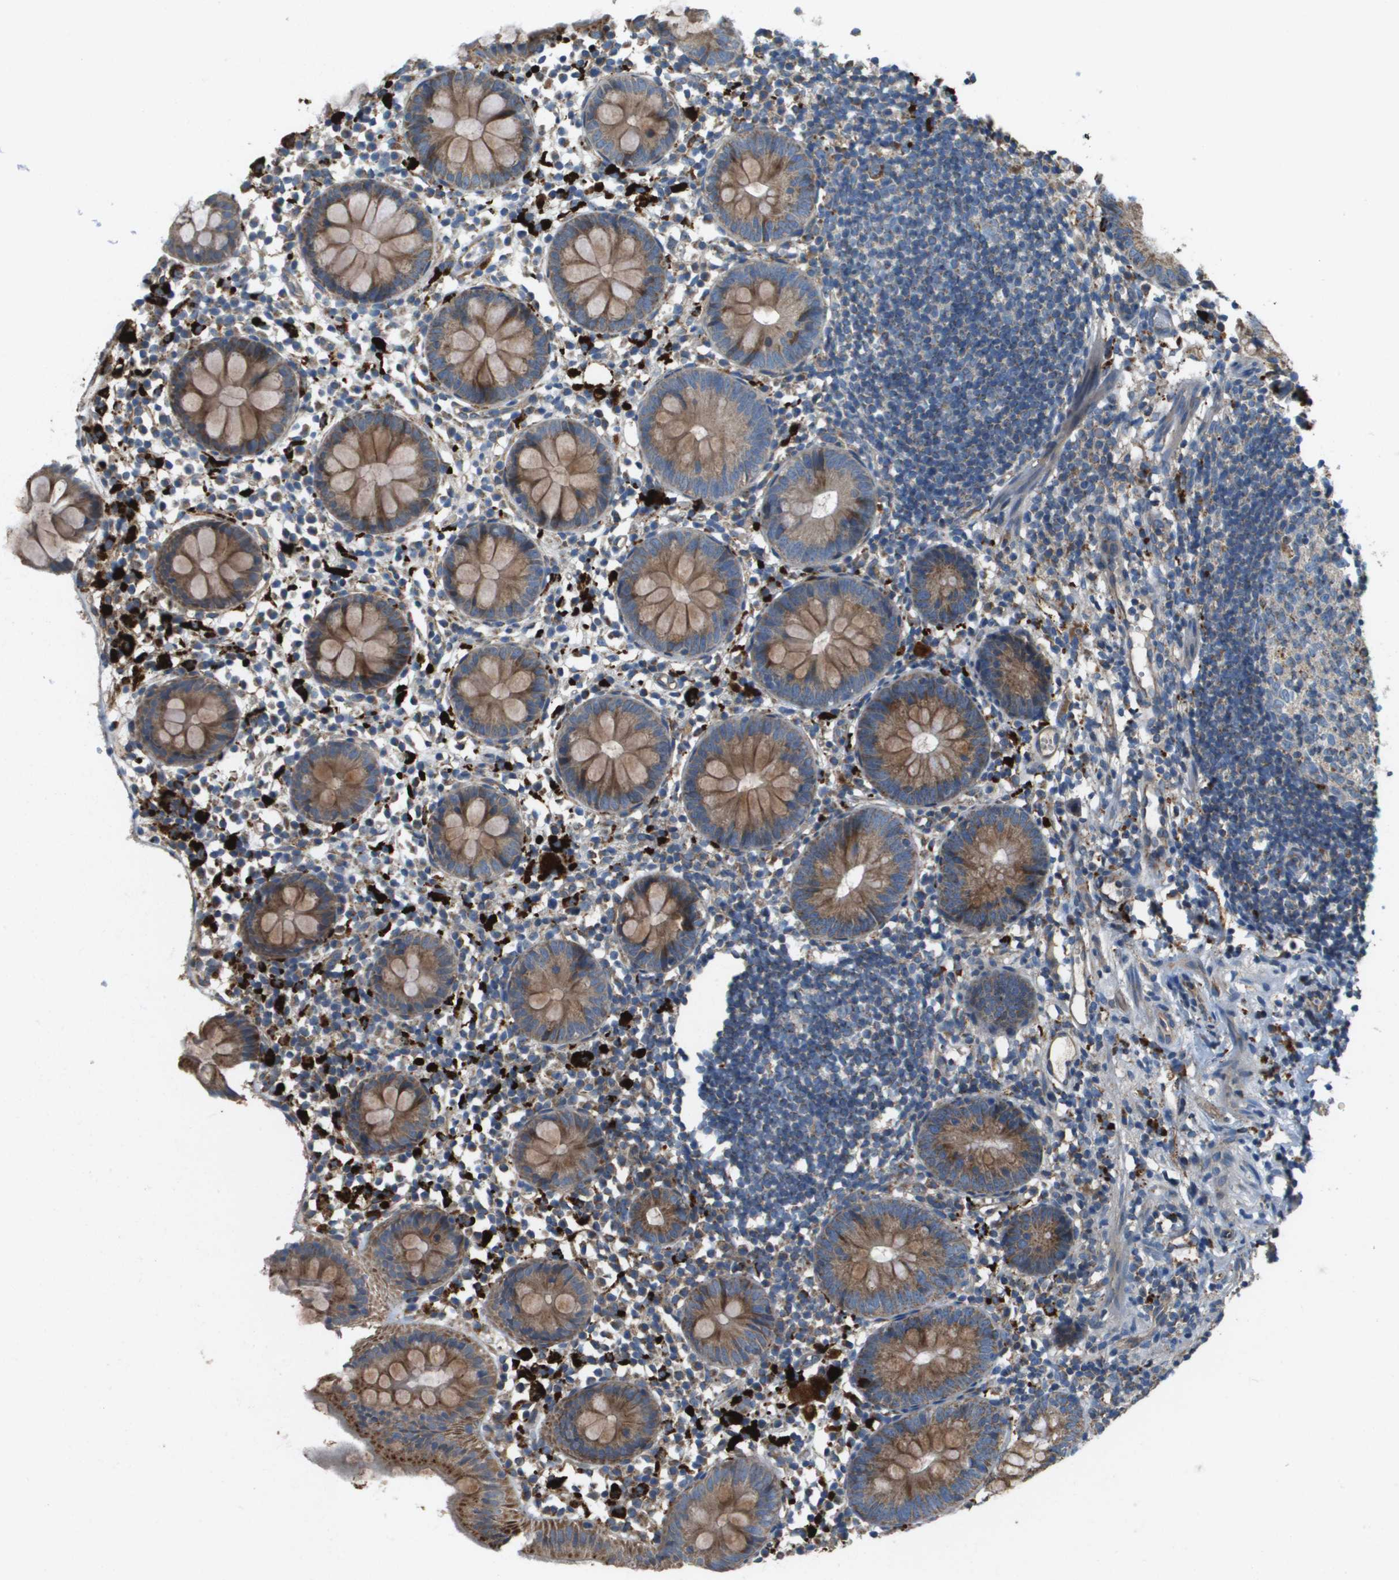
{"staining": {"intensity": "strong", "quantity": ">75%", "location": "cytoplasmic/membranous"}, "tissue": "appendix", "cell_type": "Glandular cells", "image_type": "normal", "snomed": [{"axis": "morphology", "description": "Normal tissue, NOS"}, {"axis": "topography", "description": "Appendix"}], "caption": "A histopathology image showing strong cytoplasmic/membranous positivity in about >75% of glandular cells in benign appendix, as visualized by brown immunohistochemical staining.", "gene": "NRK", "patient": {"sex": "female", "age": 20}}